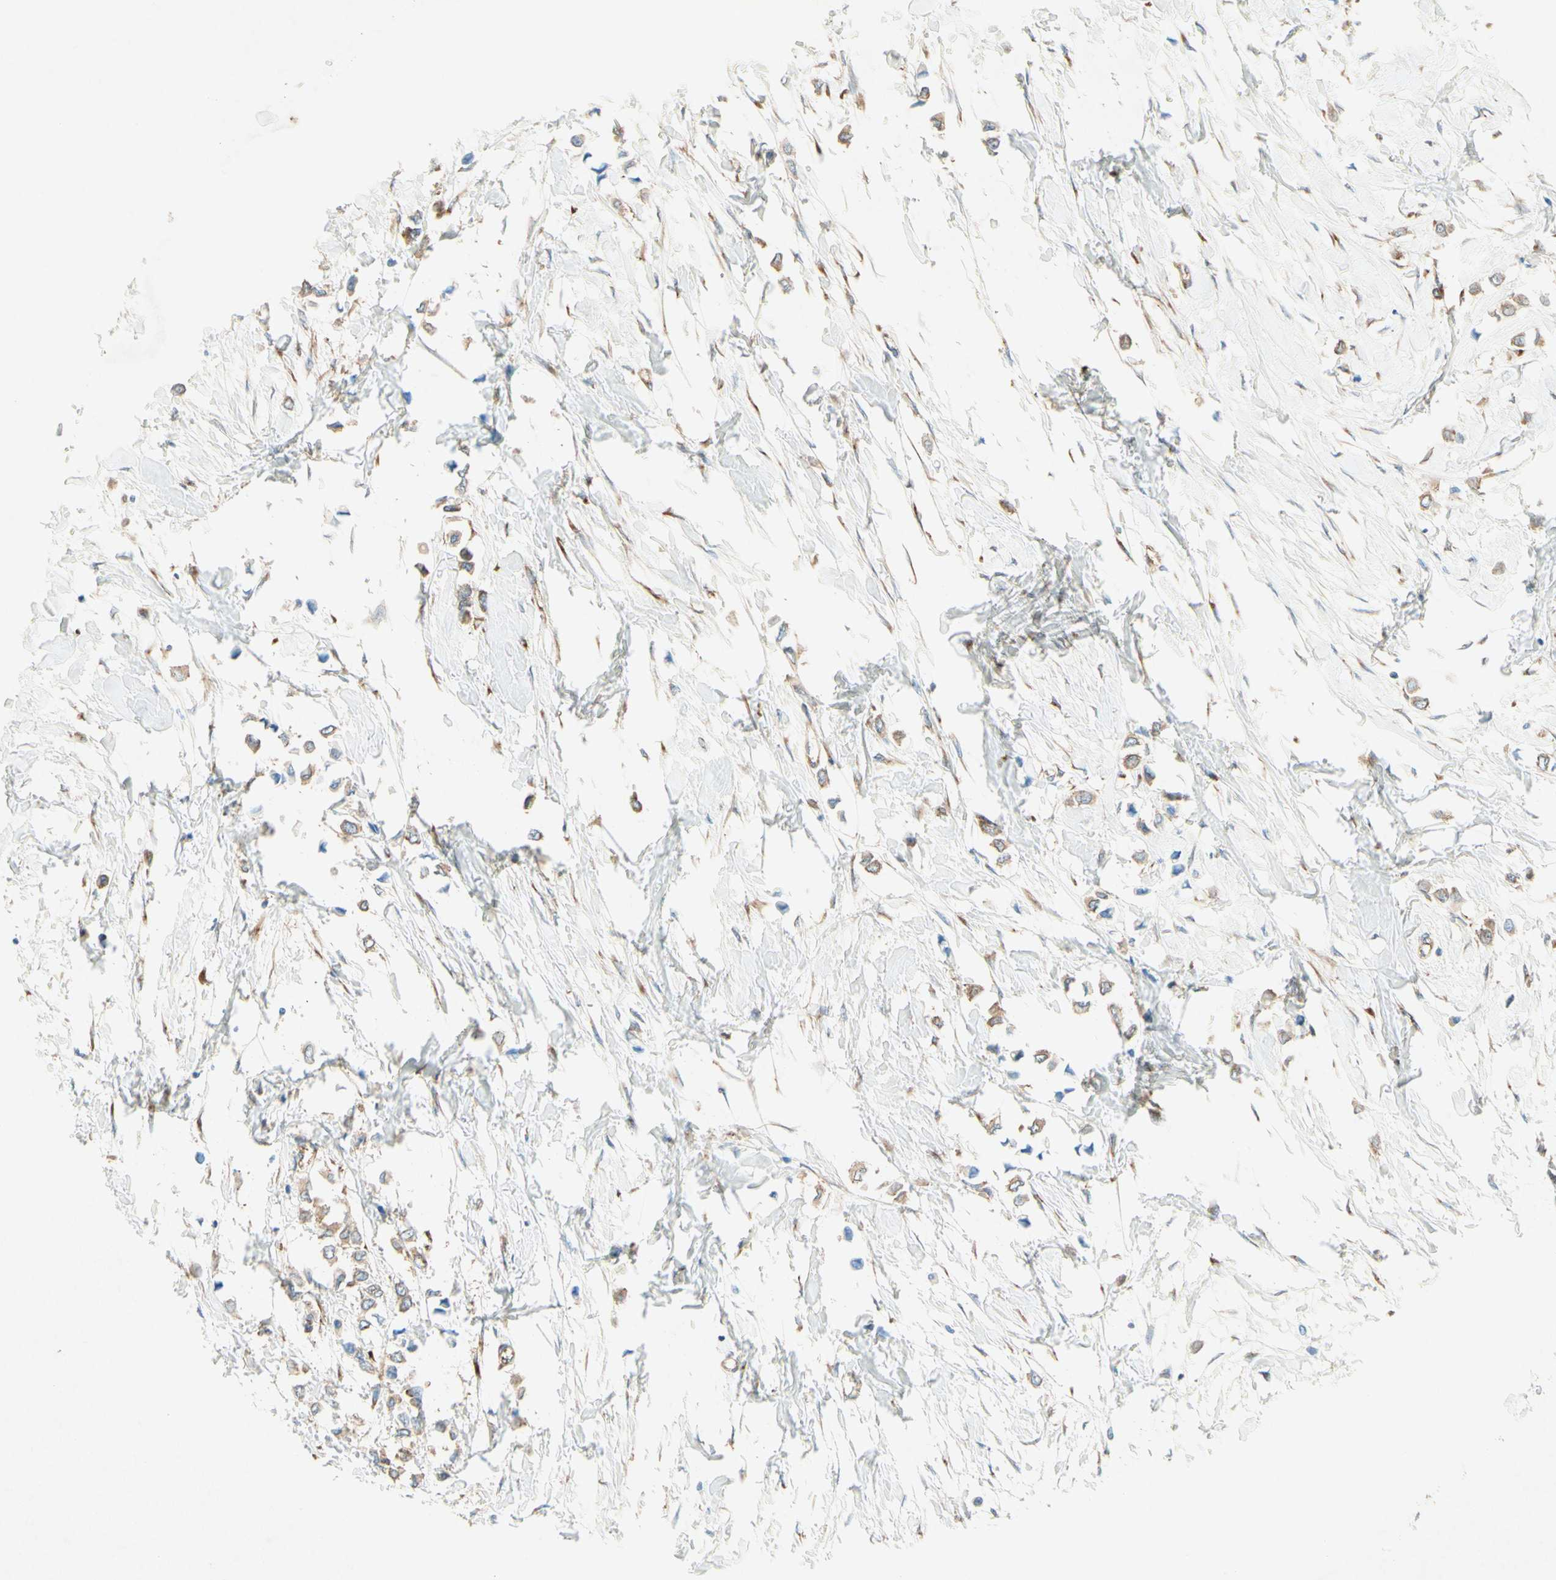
{"staining": {"intensity": "moderate", "quantity": "25%-75%", "location": "cytoplasmic/membranous"}, "tissue": "breast cancer", "cell_type": "Tumor cells", "image_type": "cancer", "snomed": [{"axis": "morphology", "description": "Lobular carcinoma"}, {"axis": "topography", "description": "Breast"}], "caption": "Brown immunohistochemical staining in breast cancer demonstrates moderate cytoplasmic/membranous positivity in approximately 25%-75% of tumor cells.", "gene": "PABPC1", "patient": {"sex": "female", "age": 51}}